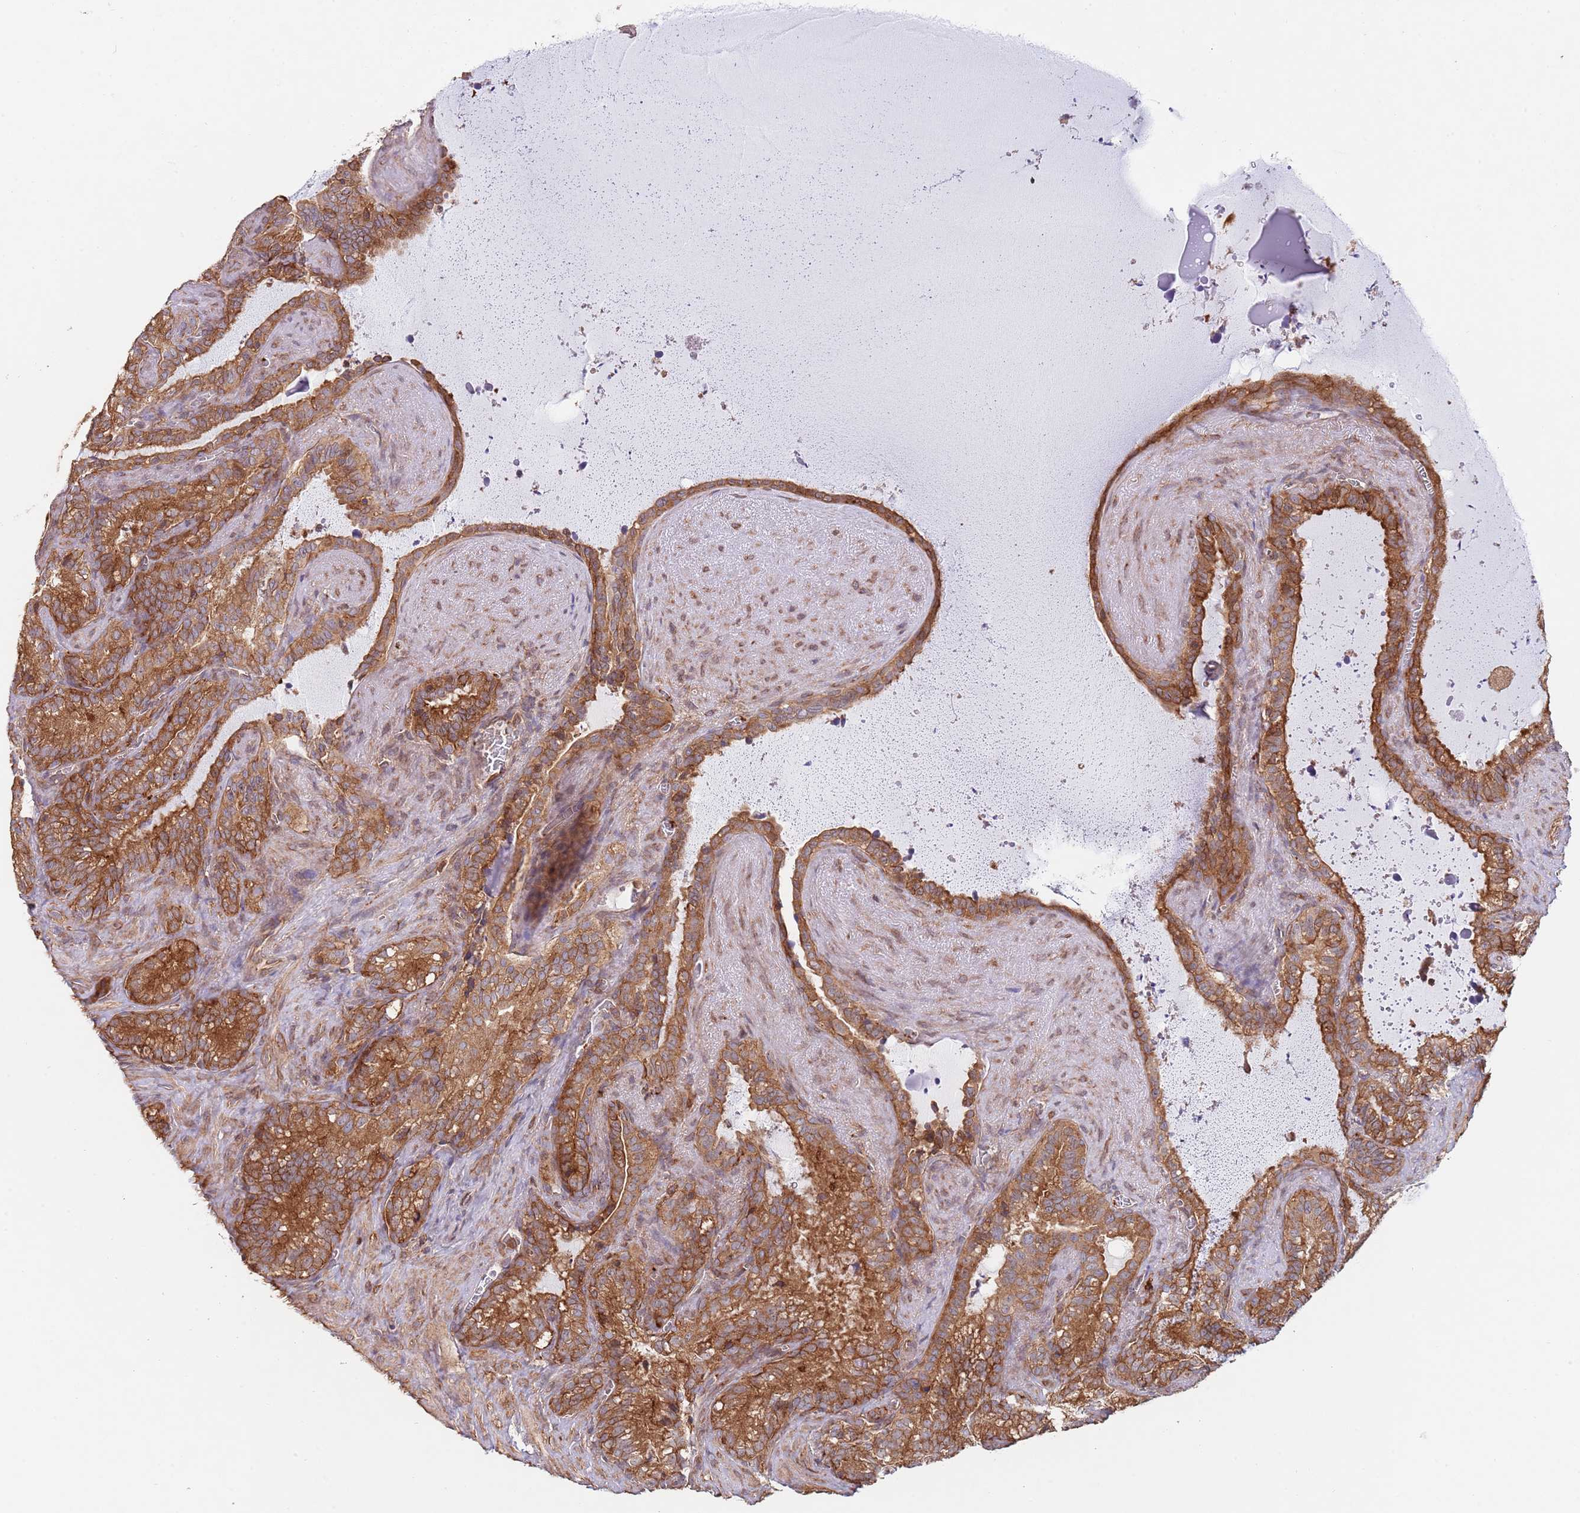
{"staining": {"intensity": "strong", "quantity": ">75%", "location": "cytoplasmic/membranous"}, "tissue": "seminal vesicle", "cell_type": "Glandular cells", "image_type": "normal", "snomed": [{"axis": "morphology", "description": "Normal tissue, NOS"}, {"axis": "topography", "description": "Prostate"}, {"axis": "topography", "description": "Seminal veicle"}], "caption": "Immunohistochemistry of normal seminal vesicle shows high levels of strong cytoplasmic/membranous expression in about >75% of glandular cells.", "gene": "RNF19B", "patient": {"sex": "male", "age": 58}}